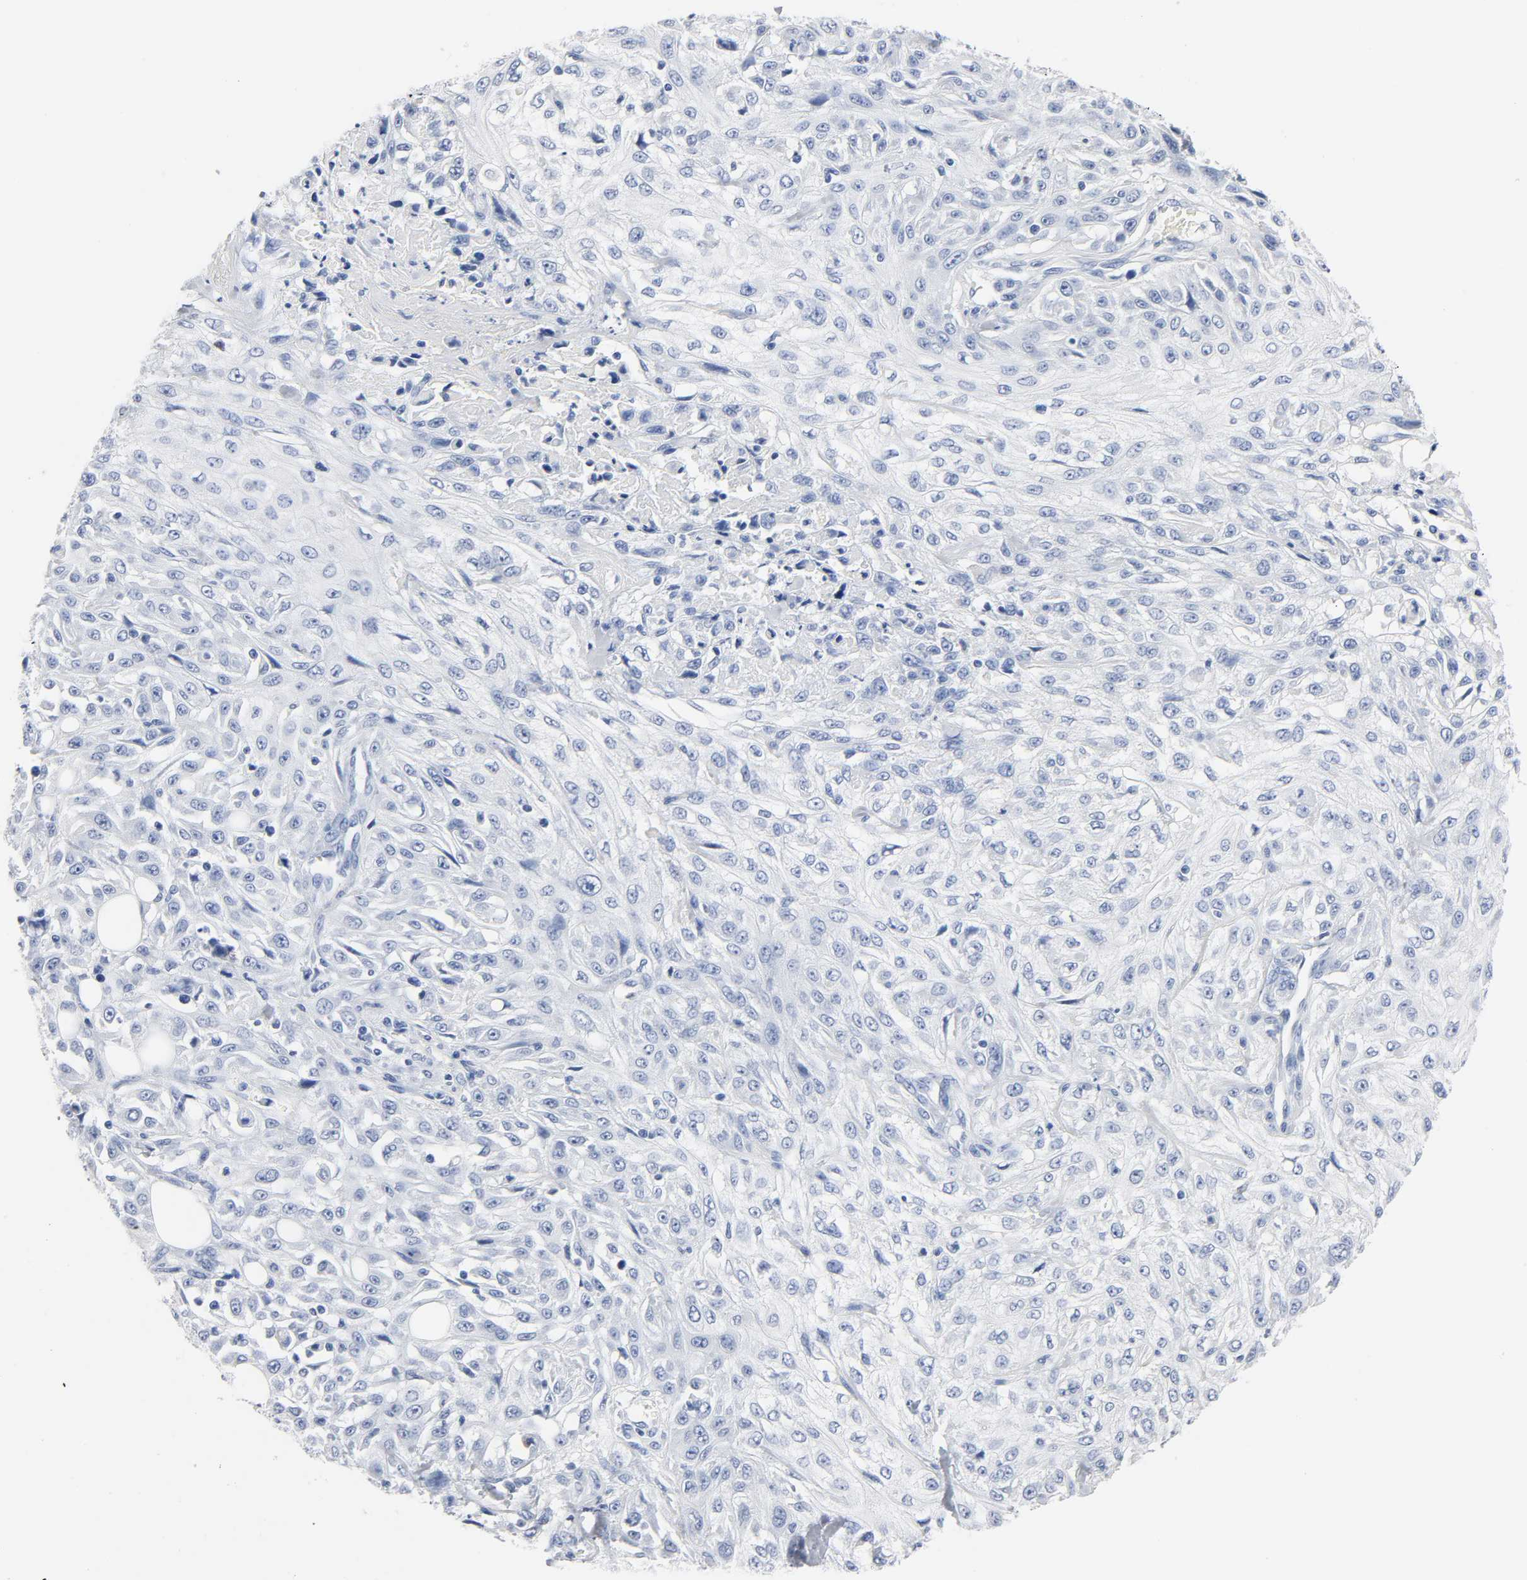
{"staining": {"intensity": "negative", "quantity": "none", "location": "none"}, "tissue": "skin cancer", "cell_type": "Tumor cells", "image_type": "cancer", "snomed": [{"axis": "morphology", "description": "Squamous cell carcinoma, NOS"}, {"axis": "topography", "description": "Skin"}], "caption": "High magnification brightfield microscopy of skin squamous cell carcinoma stained with DAB (3,3'-diaminobenzidine) (brown) and counterstained with hematoxylin (blue): tumor cells show no significant expression.", "gene": "ACP3", "patient": {"sex": "male", "age": 75}}